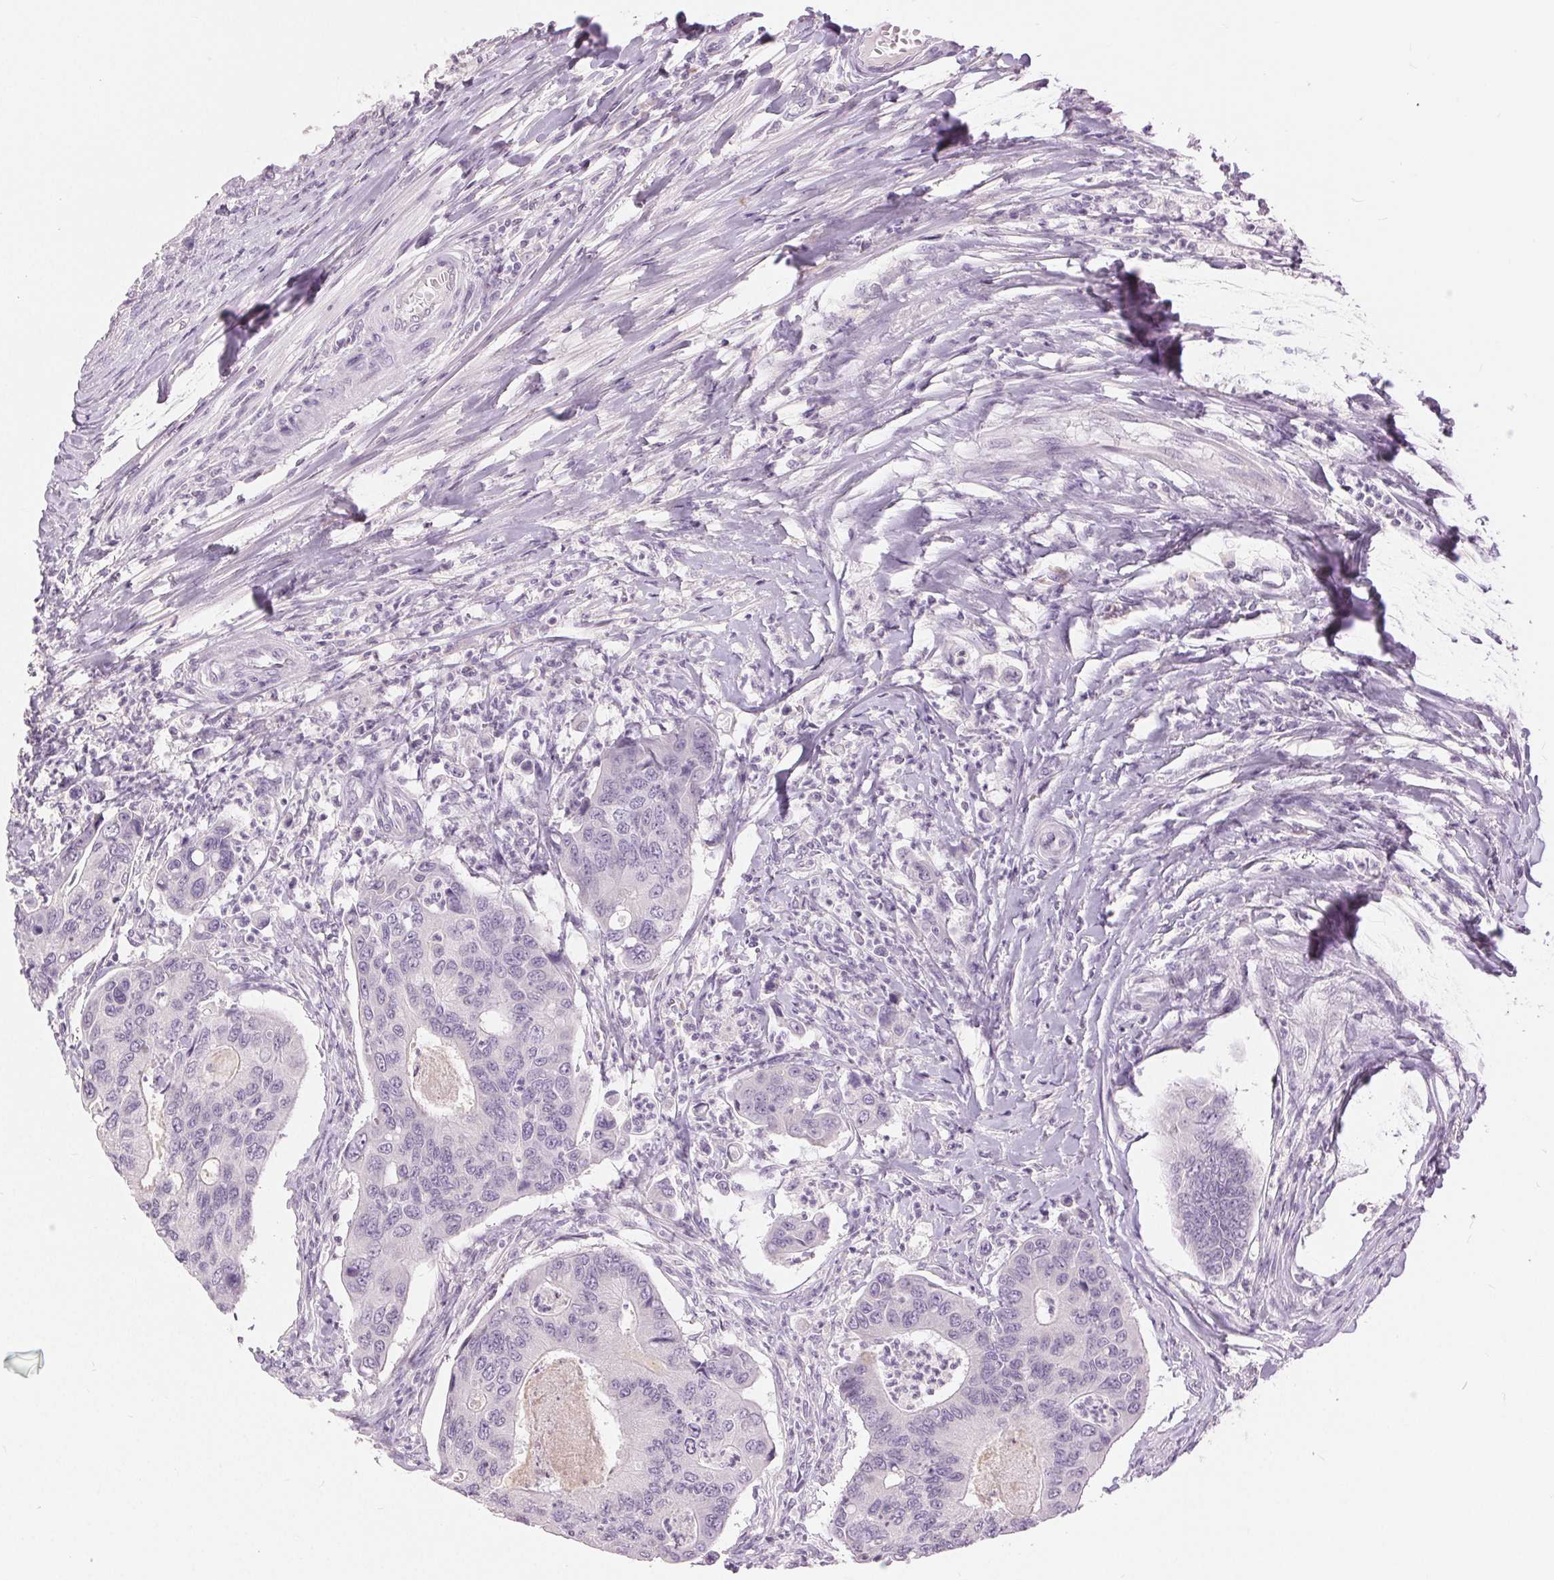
{"staining": {"intensity": "negative", "quantity": "none", "location": "none"}, "tissue": "colorectal cancer", "cell_type": "Tumor cells", "image_type": "cancer", "snomed": [{"axis": "morphology", "description": "Adenocarcinoma, NOS"}, {"axis": "topography", "description": "Colon"}], "caption": "Immunohistochemistry image of human colorectal cancer stained for a protein (brown), which reveals no expression in tumor cells. The staining was performed using DAB to visualize the protein expression in brown, while the nuclei were stained in blue with hematoxylin (Magnification: 20x).", "gene": "DSG3", "patient": {"sex": "female", "age": 67}}